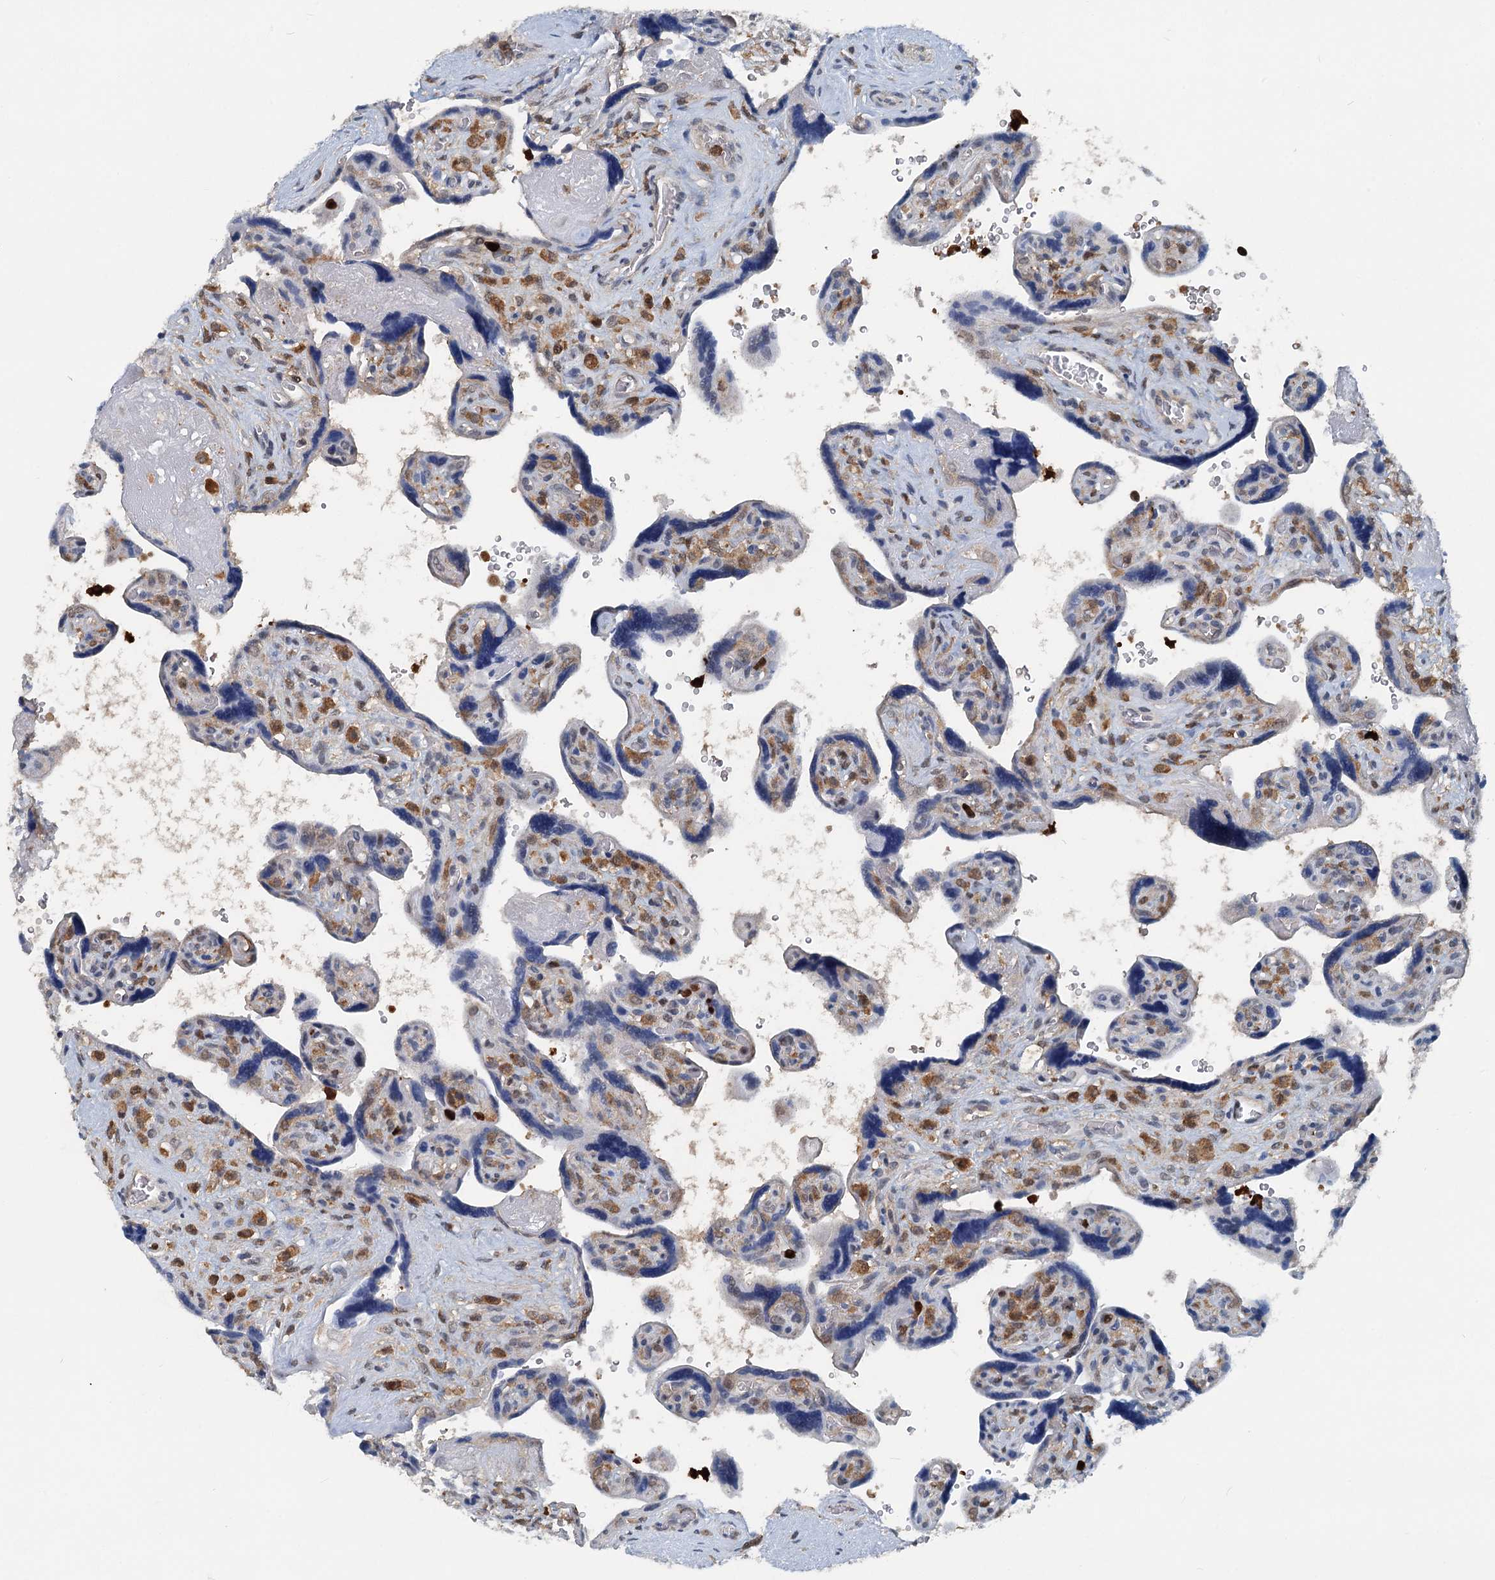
{"staining": {"intensity": "weak", "quantity": "25%-75%", "location": "cytoplasmic/membranous,nuclear"}, "tissue": "placenta", "cell_type": "Trophoblastic cells", "image_type": "normal", "snomed": [{"axis": "morphology", "description": "Normal tissue, NOS"}, {"axis": "topography", "description": "Placenta"}], "caption": "DAB (3,3'-diaminobenzidine) immunohistochemical staining of benign placenta demonstrates weak cytoplasmic/membranous,nuclear protein positivity in about 25%-75% of trophoblastic cells.", "gene": "GPI", "patient": {"sex": "female", "age": 39}}